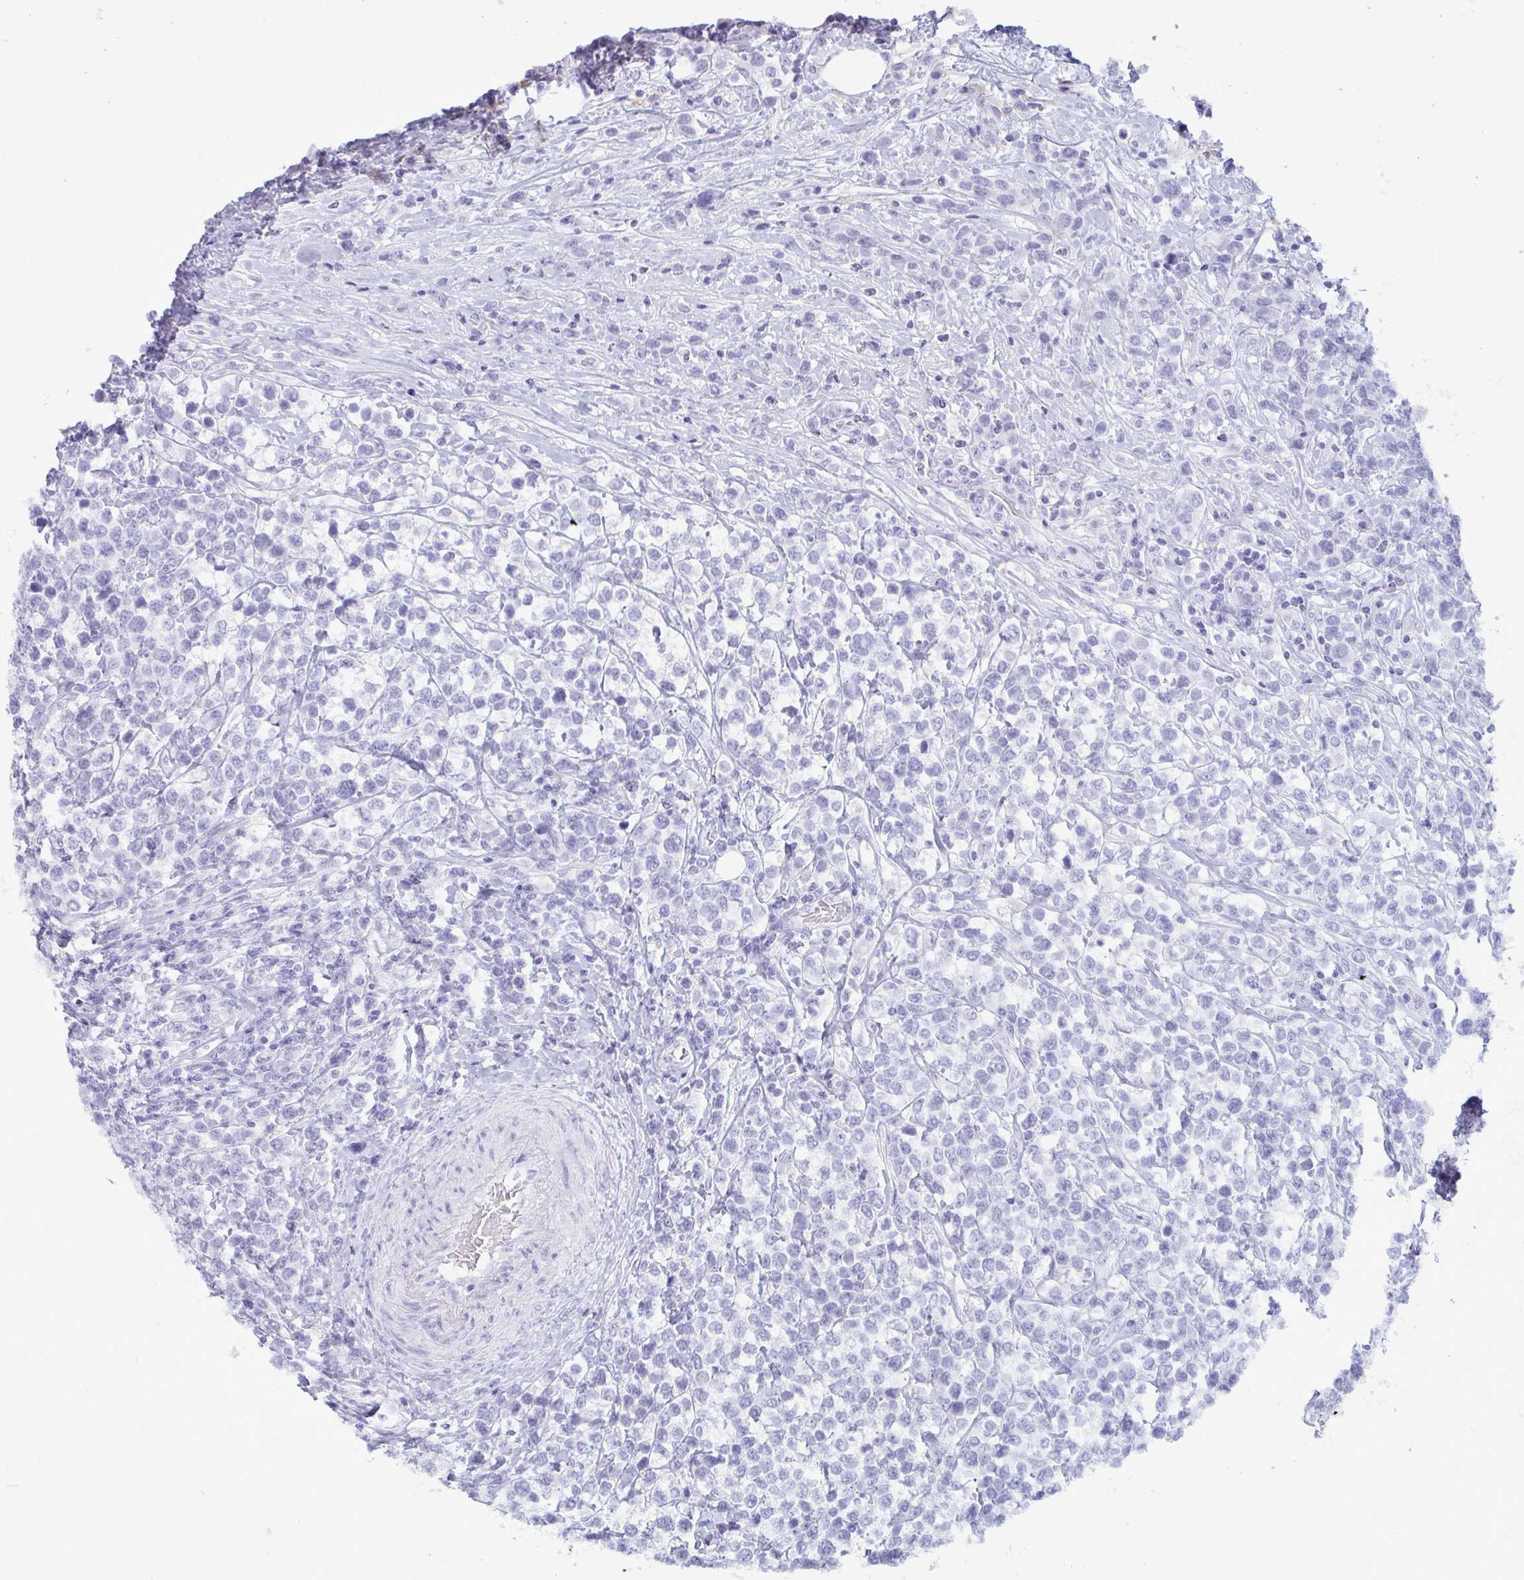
{"staining": {"intensity": "negative", "quantity": "none", "location": "none"}, "tissue": "lymphoma", "cell_type": "Tumor cells", "image_type": "cancer", "snomed": [{"axis": "morphology", "description": "Malignant lymphoma, non-Hodgkin's type, High grade"}, {"axis": "topography", "description": "Soft tissue"}], "caption": "There is no significant staining in tumor cells of malignant lymphoma, non-Hodgkin's type (high-grade). (DAB IHC, high magnification).", "gene": "ANKRD60", "patient": {"sex": "female", "age": 56}}